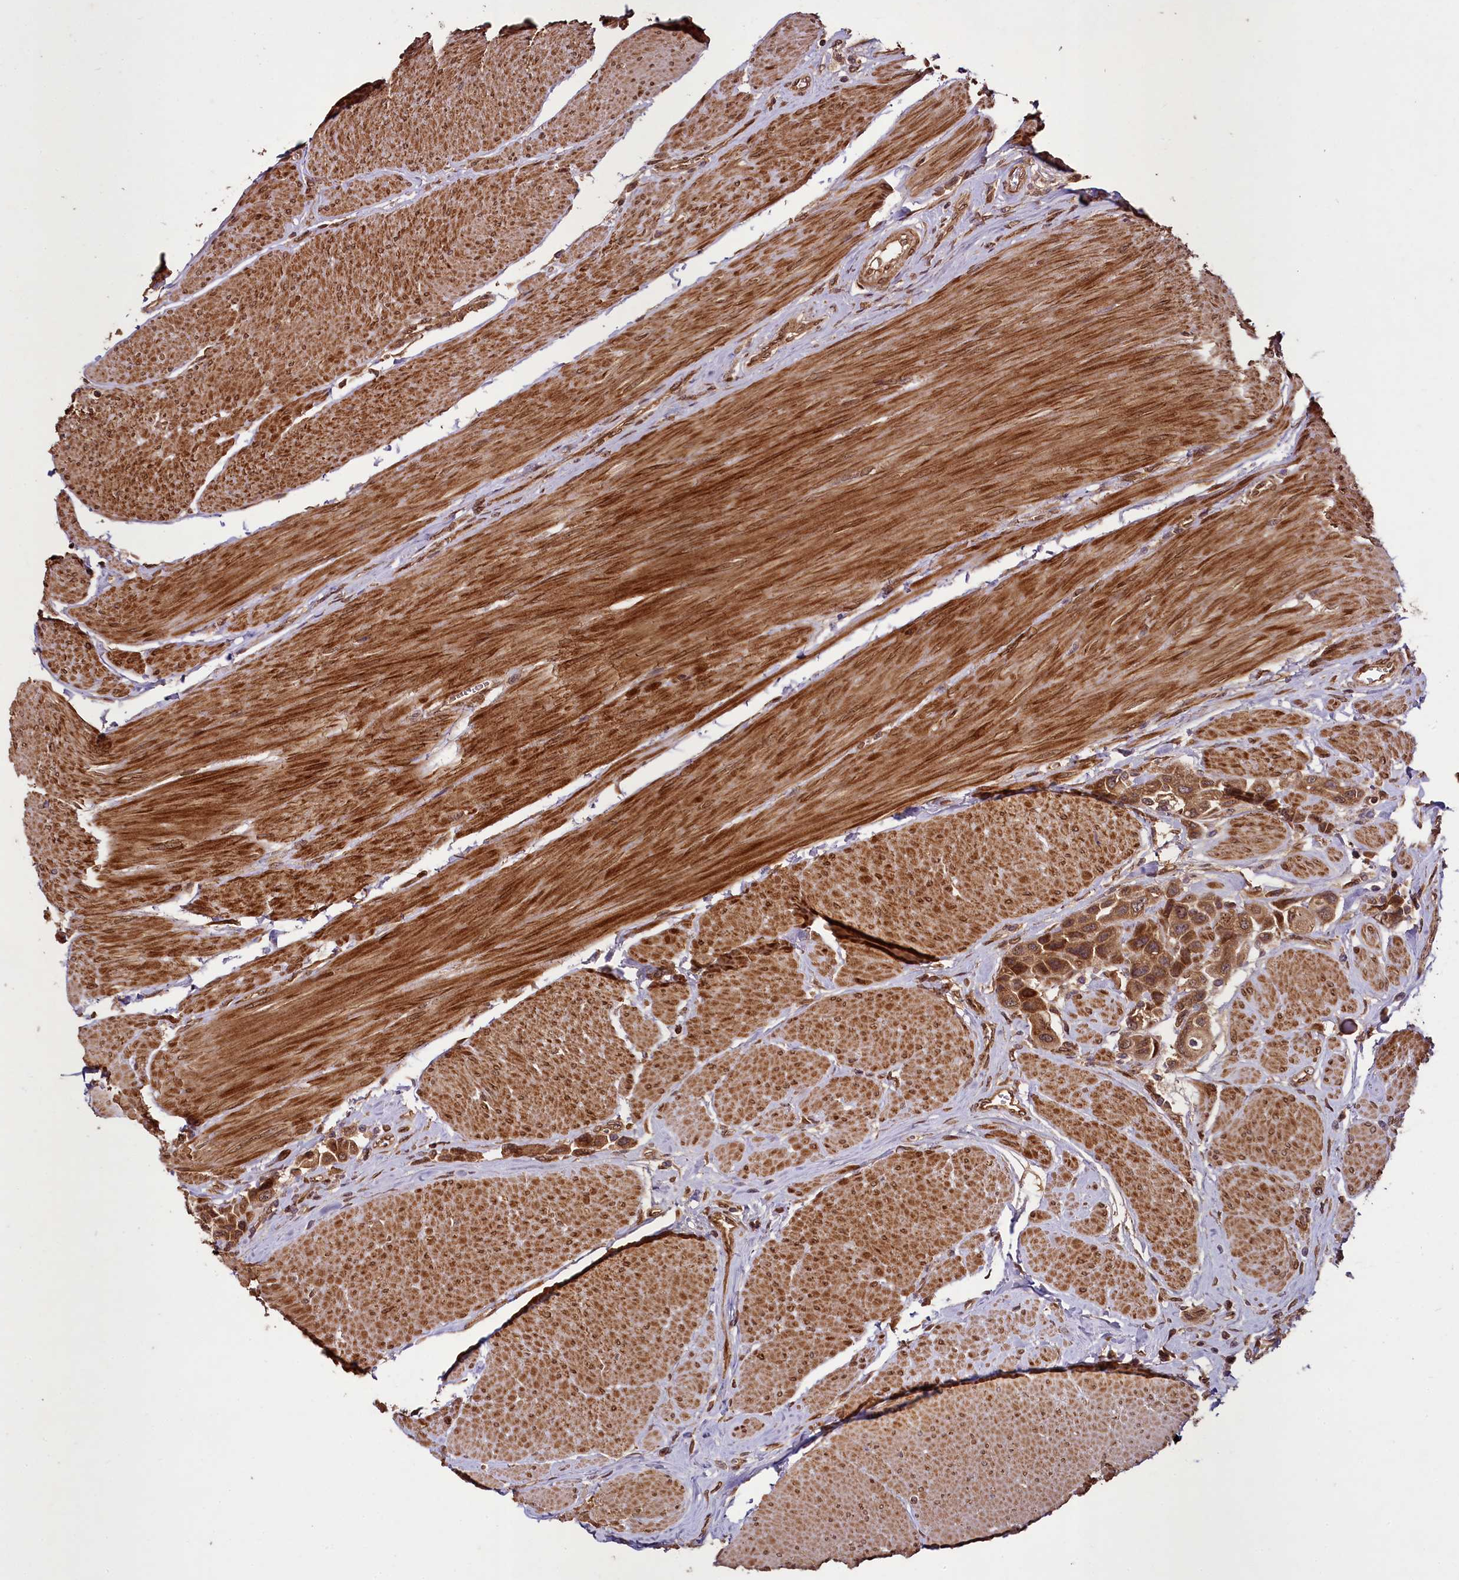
{"staining": {"intensity": "moderate", "quantity": ">75%", "location": "cytoplasmic/membranous,nuclear"}, "tissue": "urothelial cancer", "cell_type": "Tumor cells", "image_type": "cancer", "snomed": [{"axis": "morphology", "description": "Urothelial carcinoma, High grade"}, {"axis": "topography", "description": "Urinary bladder"}], "caption": "High-grade urothelial carcinoma stained with a brown dye displays moderate cytoplasmic/membranous and nuclear positive positivity in about >75% of tumor cells.", "gene": "DCP1B", "patient": {"sex": "male", "age": 50}}